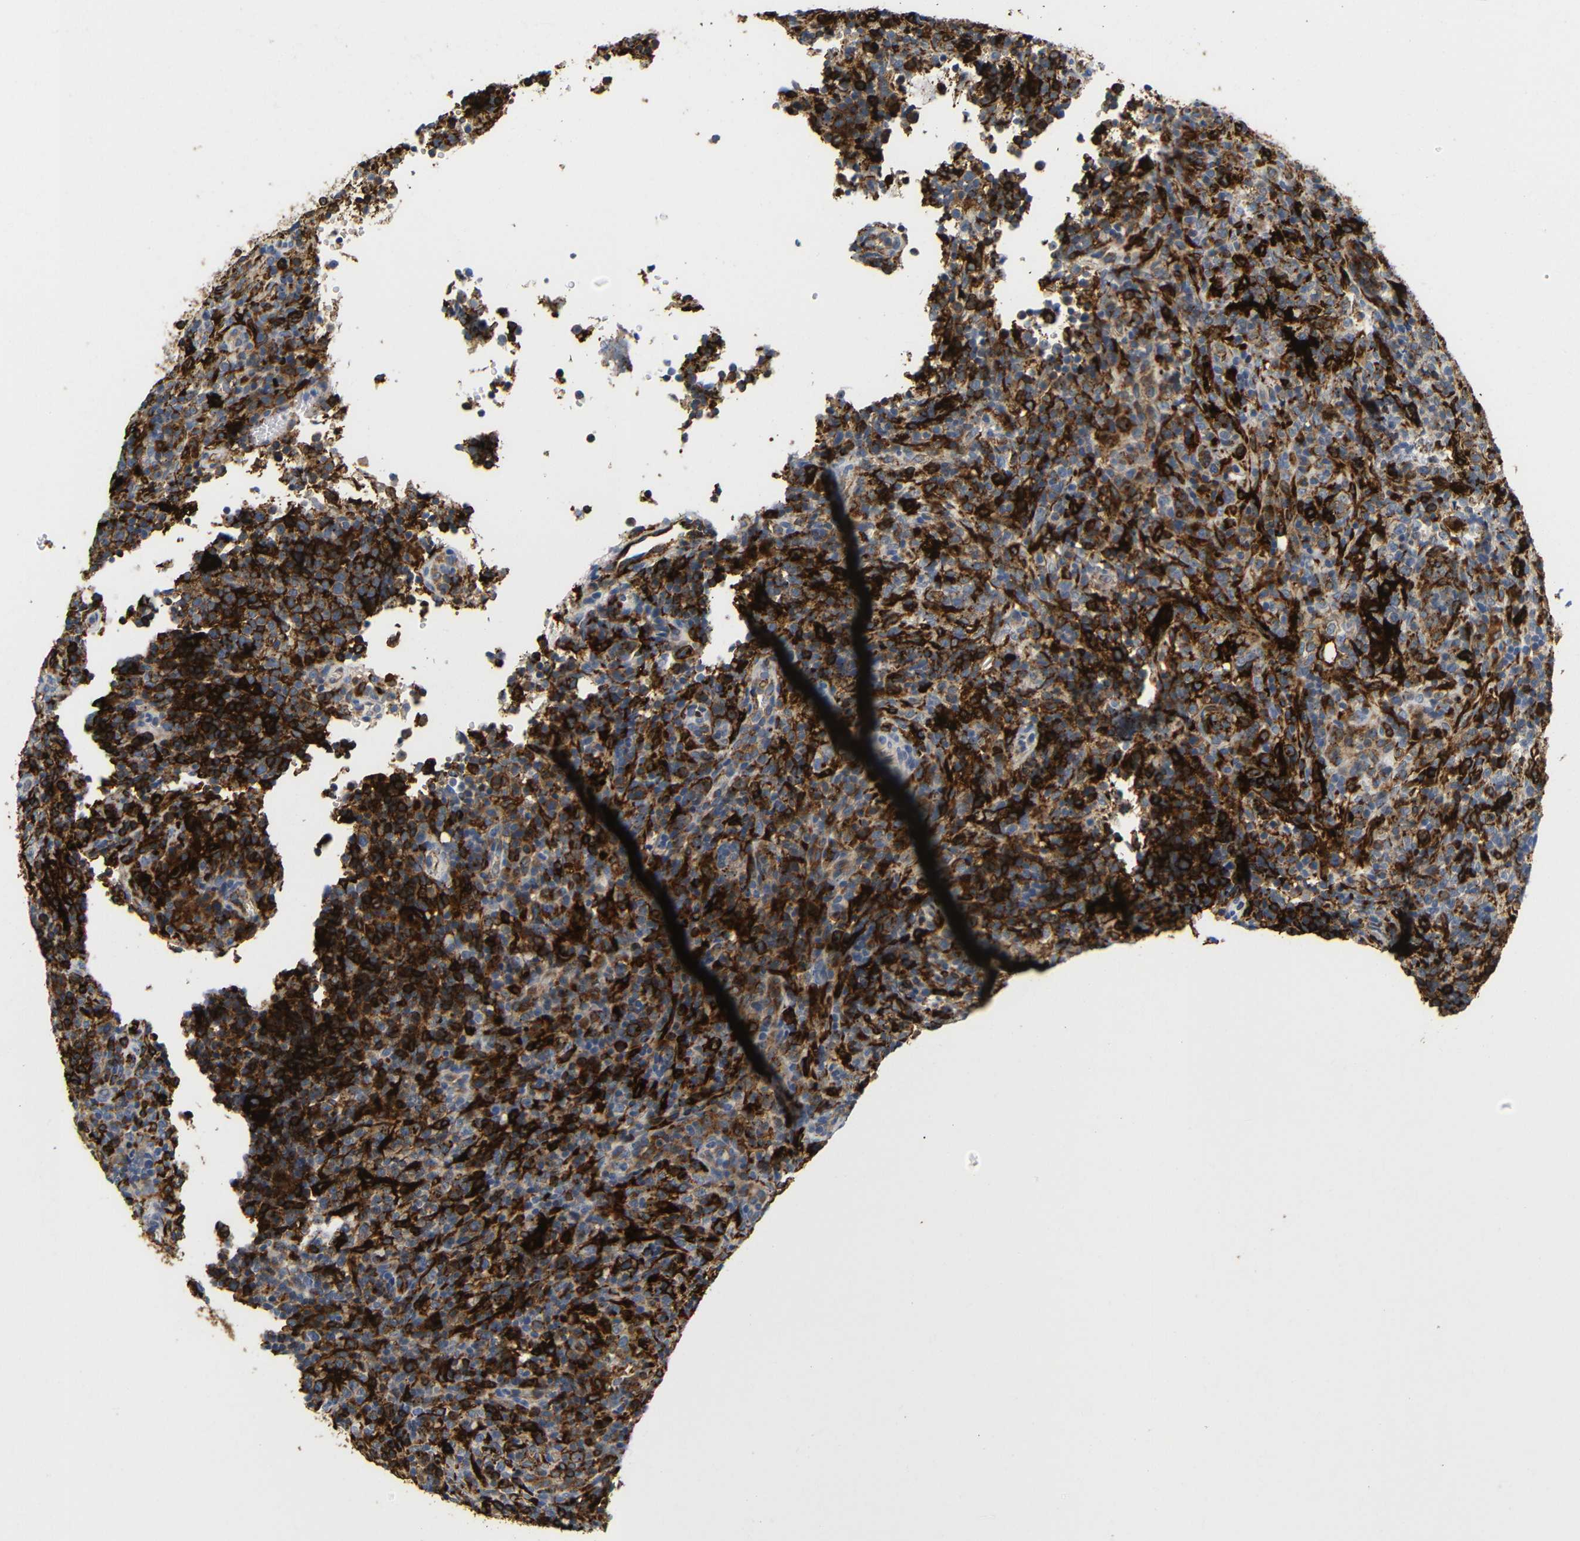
{"staining": {"intensity": "strong", "quantity": ">75%", "location": "cytoplasmic/membranous"}, "tissue": "lymphoma", "cell_type": "Tumor cells", "image_type": "cancer", "snomed": [{"axis": "morphology", "description": "Malignant lymphoma, non-Hodgkin's type, High grade"}, {"axis": "topography", "description": "Lymph node"}], "caption": "Immunohistochemical staining of human lymphoma shows strong cytoplasmic/membranous protein positivity in about >75% of tumor cells. (Stains: DAB (3,3'-diaminobenzidine) in brown, nuclei in blue, Microscopy: brightfield microscopy at high magnification).", "gene": "HLA-DQB1", "patient": {"sex": "female", "age": 76}}